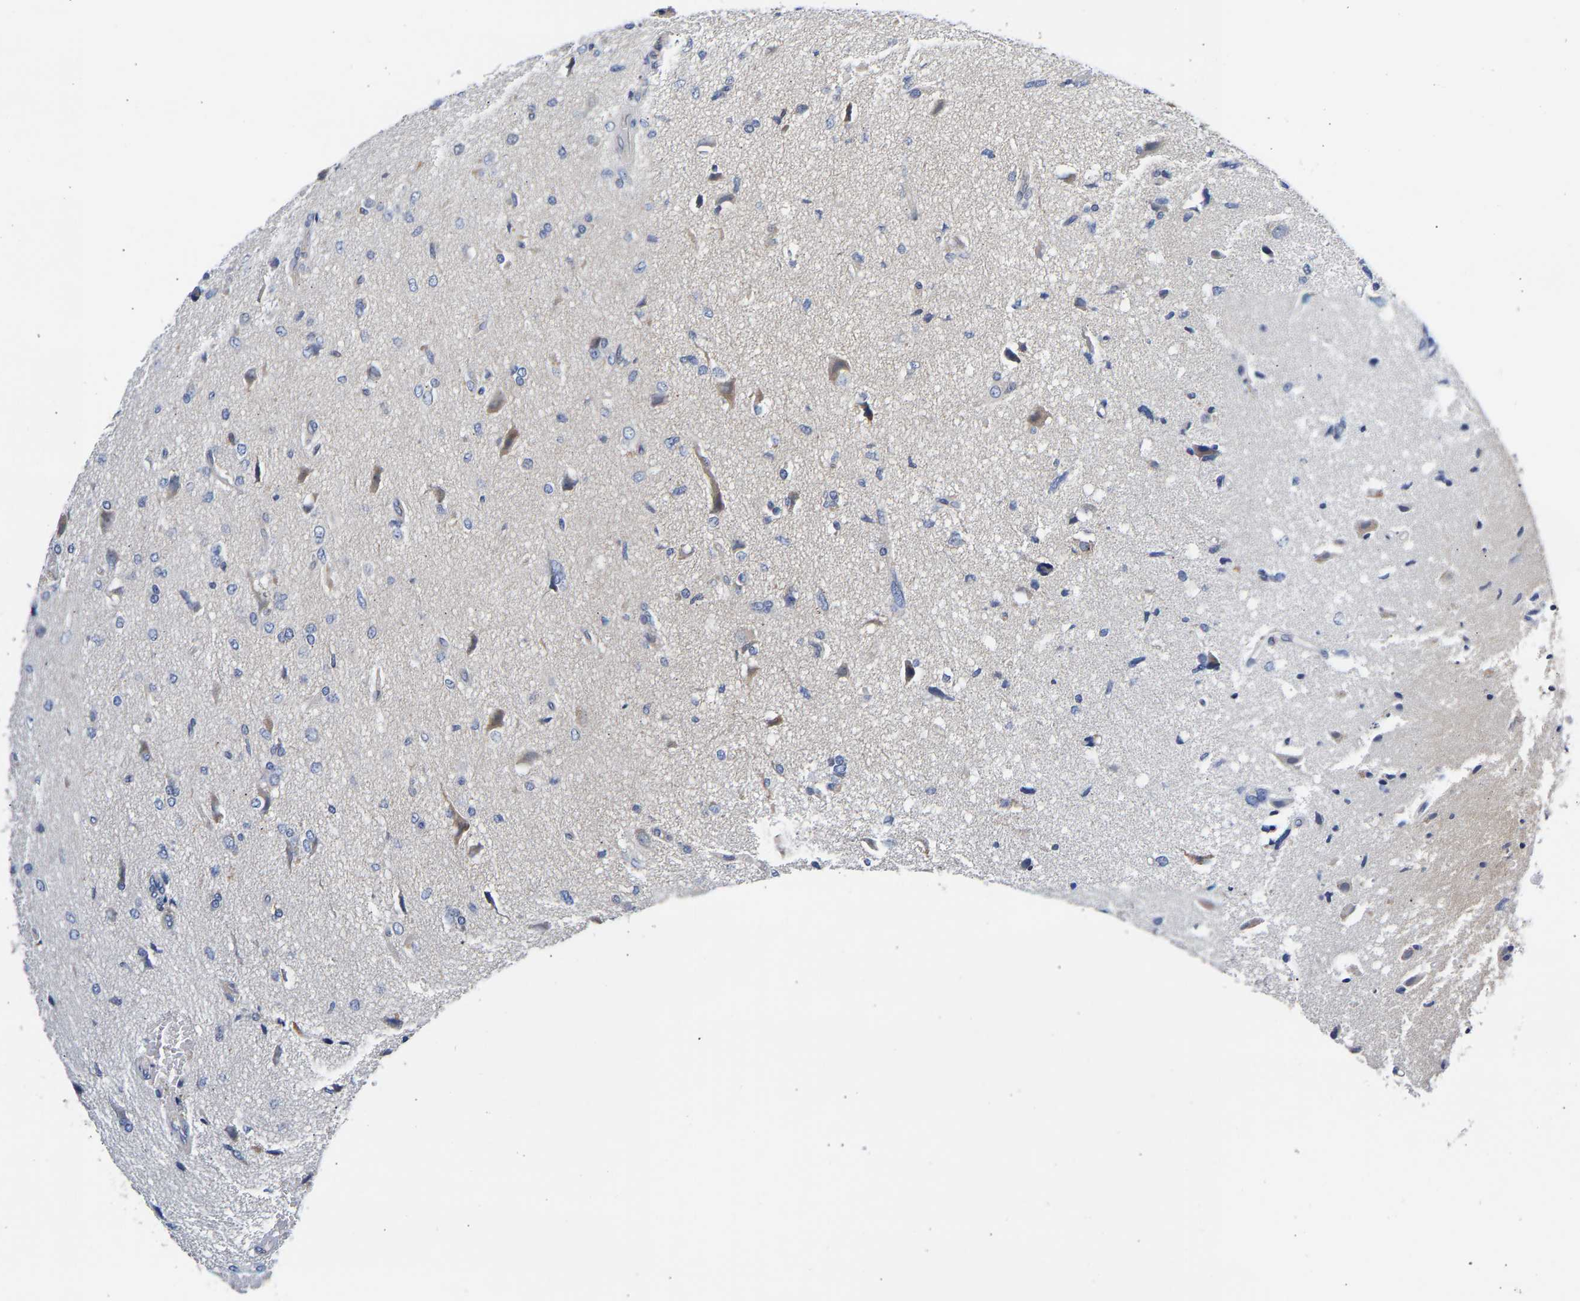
{"staining": {"intensity": "negative", "quantity": "none", "location": "none"}, "tissue": "glioma", "cell_type": "Tumor cells", "image_type": "cancer", "snomed": [{"axis": "morphology", "description": "Glioma, malignant, High grade"}, {"axis": "topography", "description": "Brain"}], "caption": "Immunohistochemistry micrograph of glioma stained for a protein (brown), which shows no staining in tumor cells.", "gene": "CCDC6", "patient": {"sex": "female", "age": 59}}